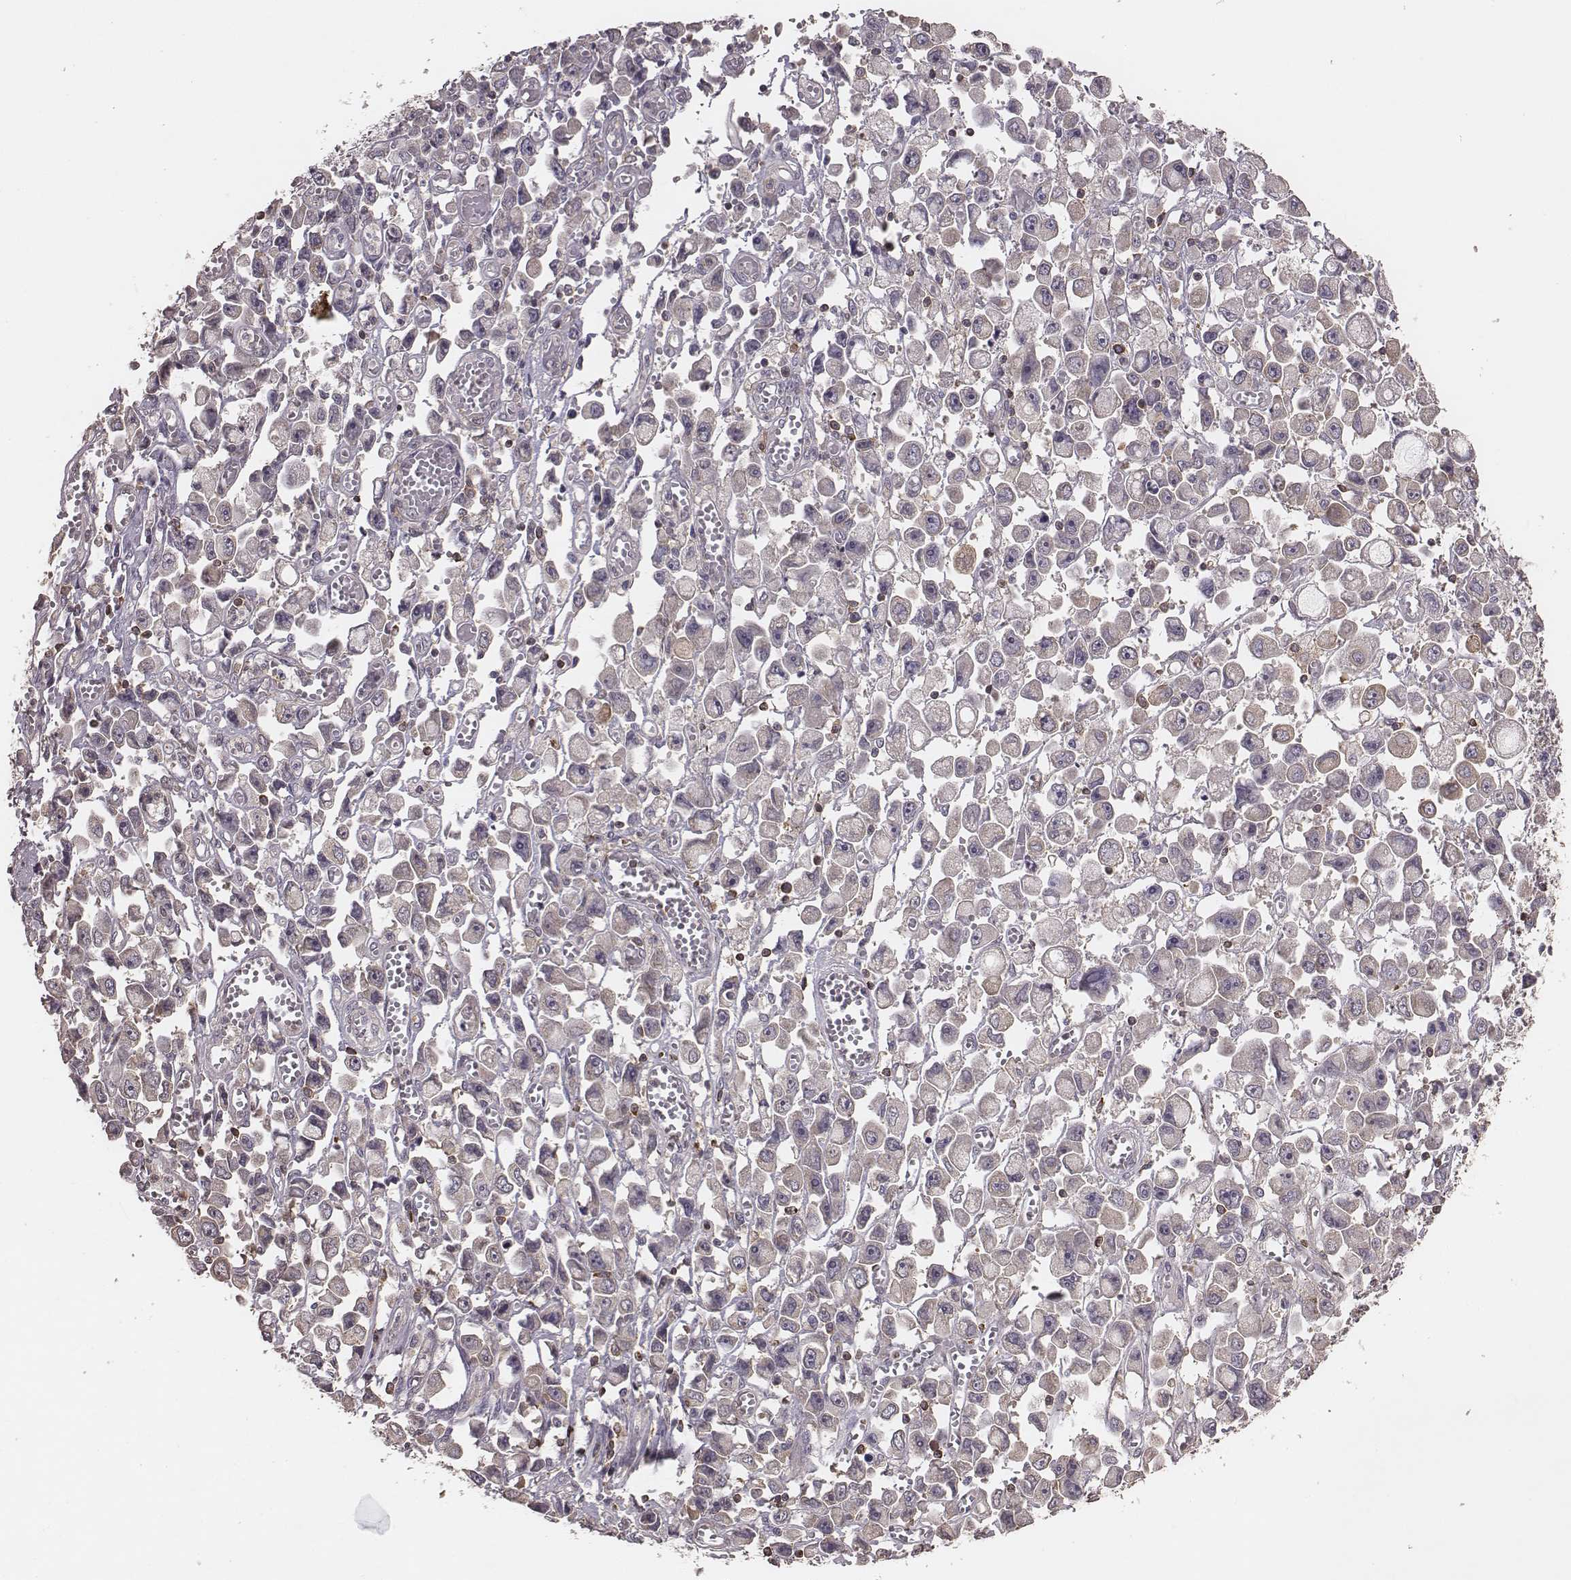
{"staining": {"intensity": "negative", "quantity": "none", "location": "none"}, "tissue": "stomach cancer", "cell_type": "Tumor cells", "image_type": "cancer", "snomed": [{"axis": "morphology", "description": "Adenocarcinoma, NOS"}, {"axis": "topography", "description": "Stomach, upper"}], "caption": "Immunohistochemistry (IHC) of human stomach cancer (adenocarcinoma) exhibits no staining in tumor cells.", "gene": "PILRA", "patient": {"sex": "male", "age": 70}}